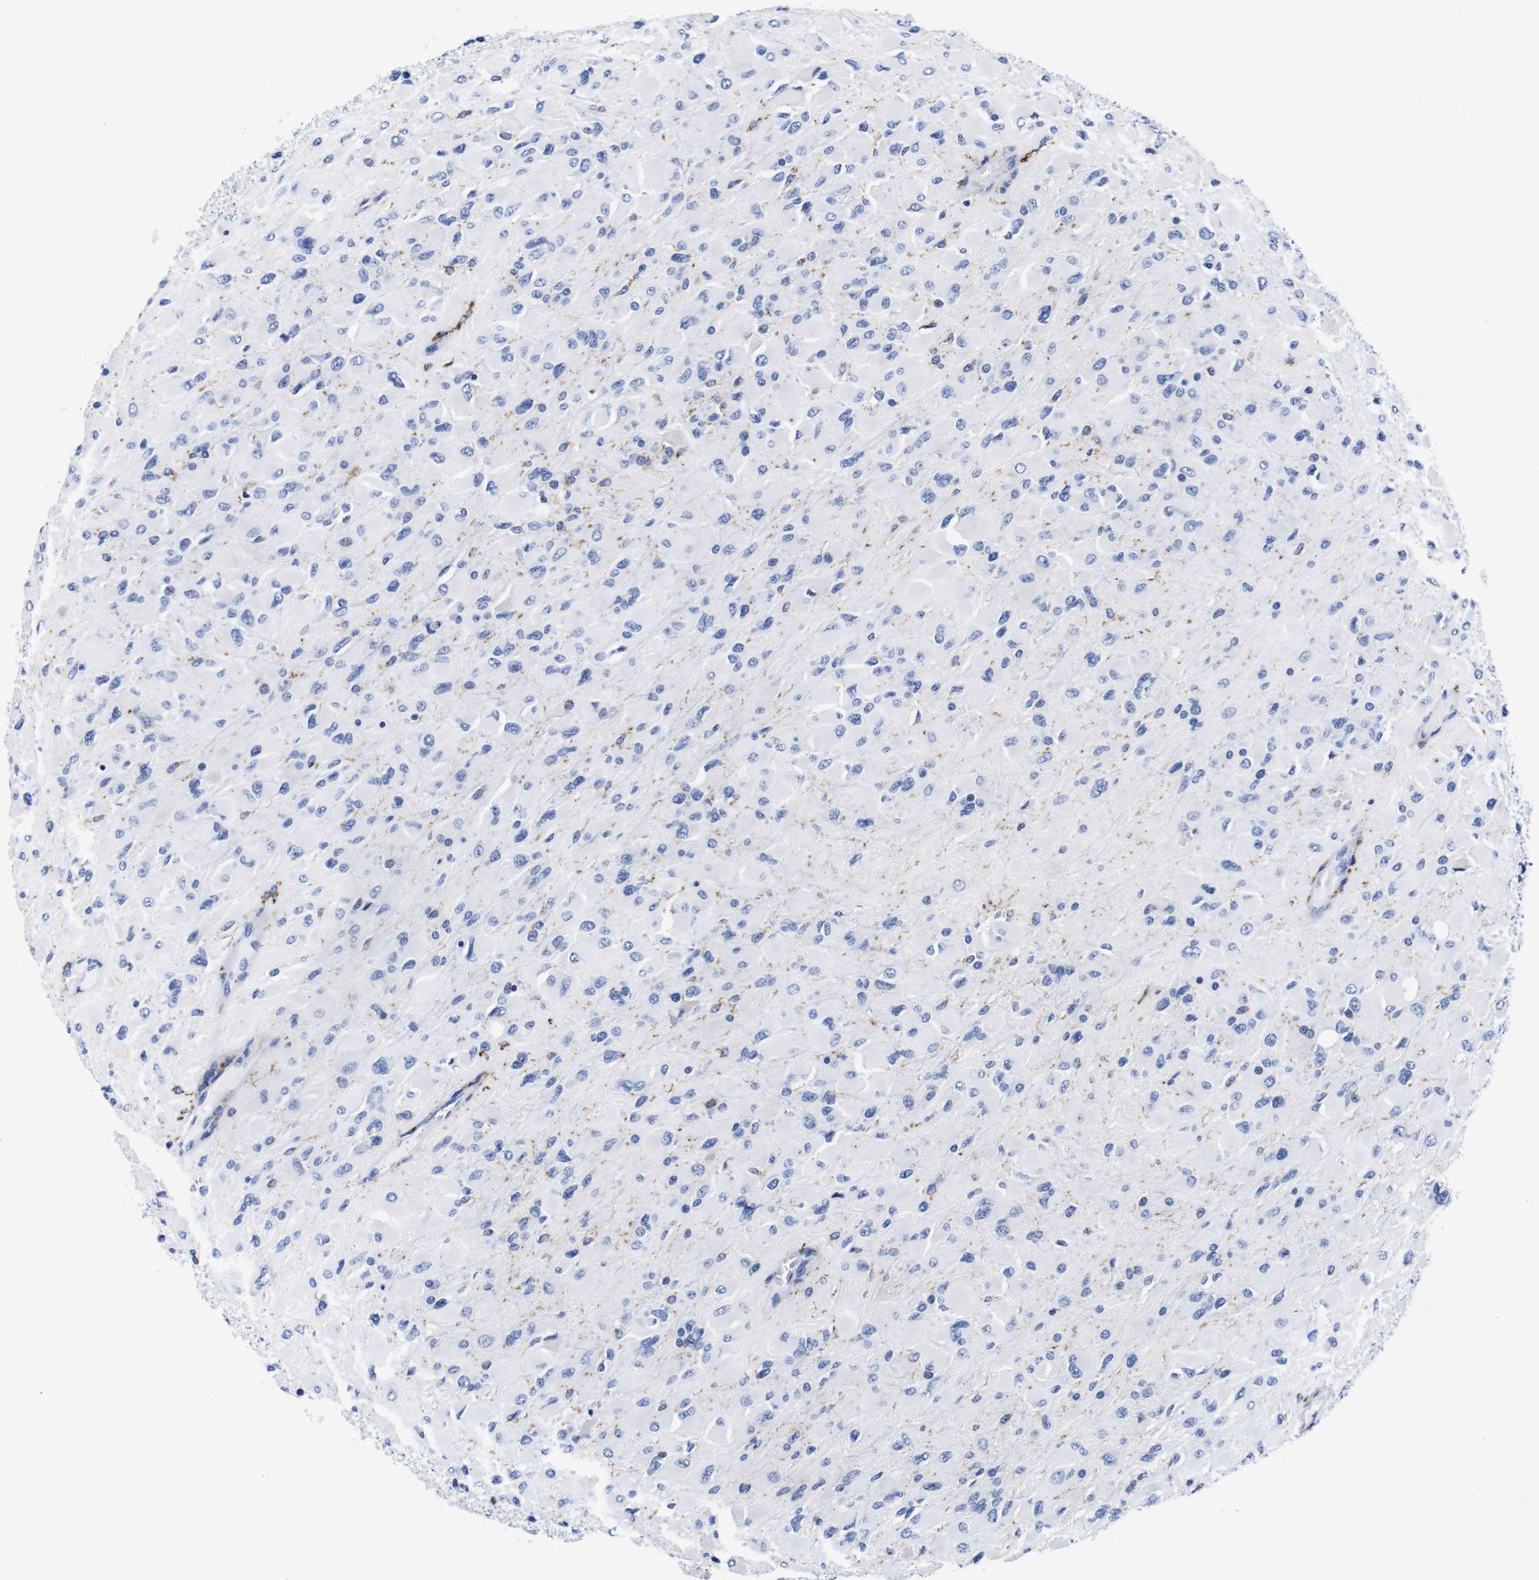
{"staining": {"intensity": "weak", "quantity": "<25%", "location": "cytoplasmic/membranous"}, "tissue": "glioma", "cell_type": "Tumor cells", "image_type": "cancer", "snomed": [{"axis": "morphology", "description": "Glioma, malignant, High grade"}, {"axis": "topography", "description": "Cerebral cortex"}], "caption": "Immunohistochemical staining of high-grade glioma (malignant) shows no significant expression in tumor cells.", "gene": "HLA-DMB", "patient": {"sex": "female", "age": 36}}